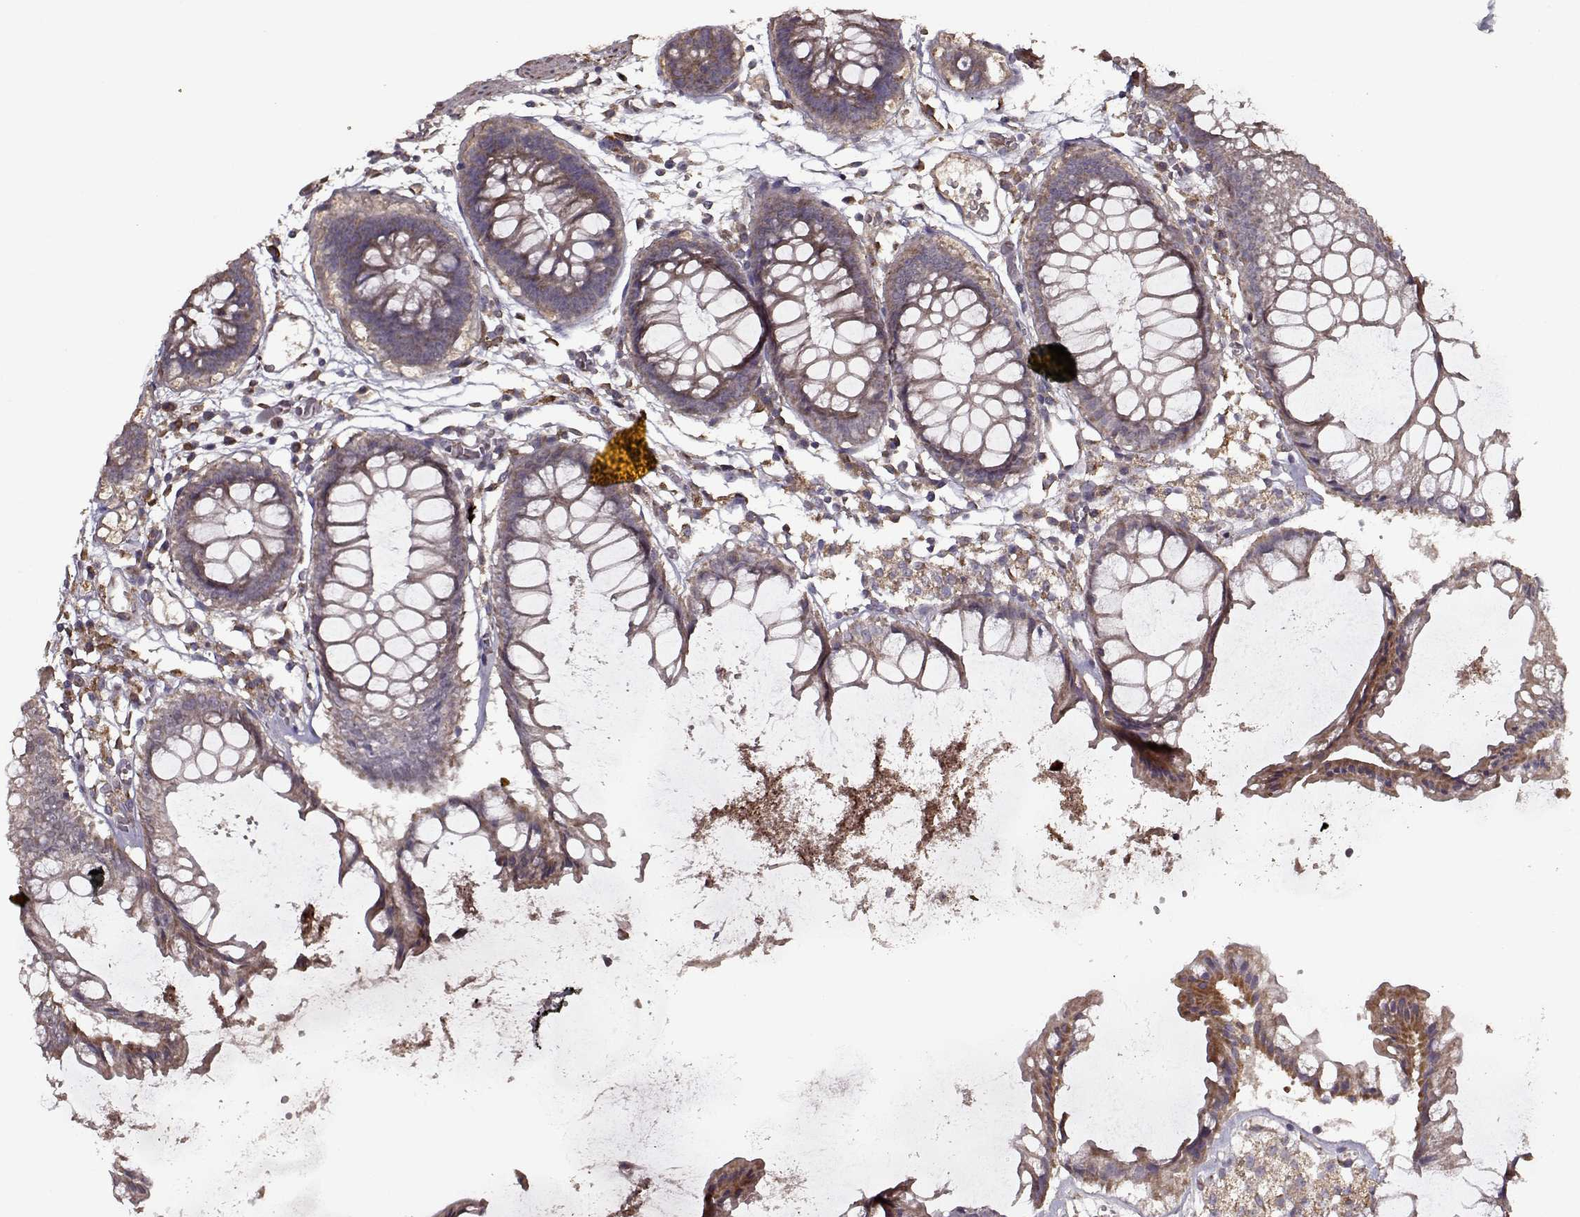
{"staining": {"intensity": "weak", "quantity": ">75%", "location": "cytoplasmic/membranous"}, "tissue": "colon", "cell_type": "Endothelial cells", "image_type": "normal", "snomed": [{"axis": "morphology", "description": "Normal tissue, NOS"}, {"axis": "morphology", "description": "Adenocarcinoma, NOS"}, {"axis": "topography", "description": "Colon"}], "caption": "Colon stained for a protein (brown) displays weak cytoplasmic/membranous positive expression in approximately >75% of endothelial cells.", "gene": "IMMP1L", "patient": {"sex": "male", "age": 65}}